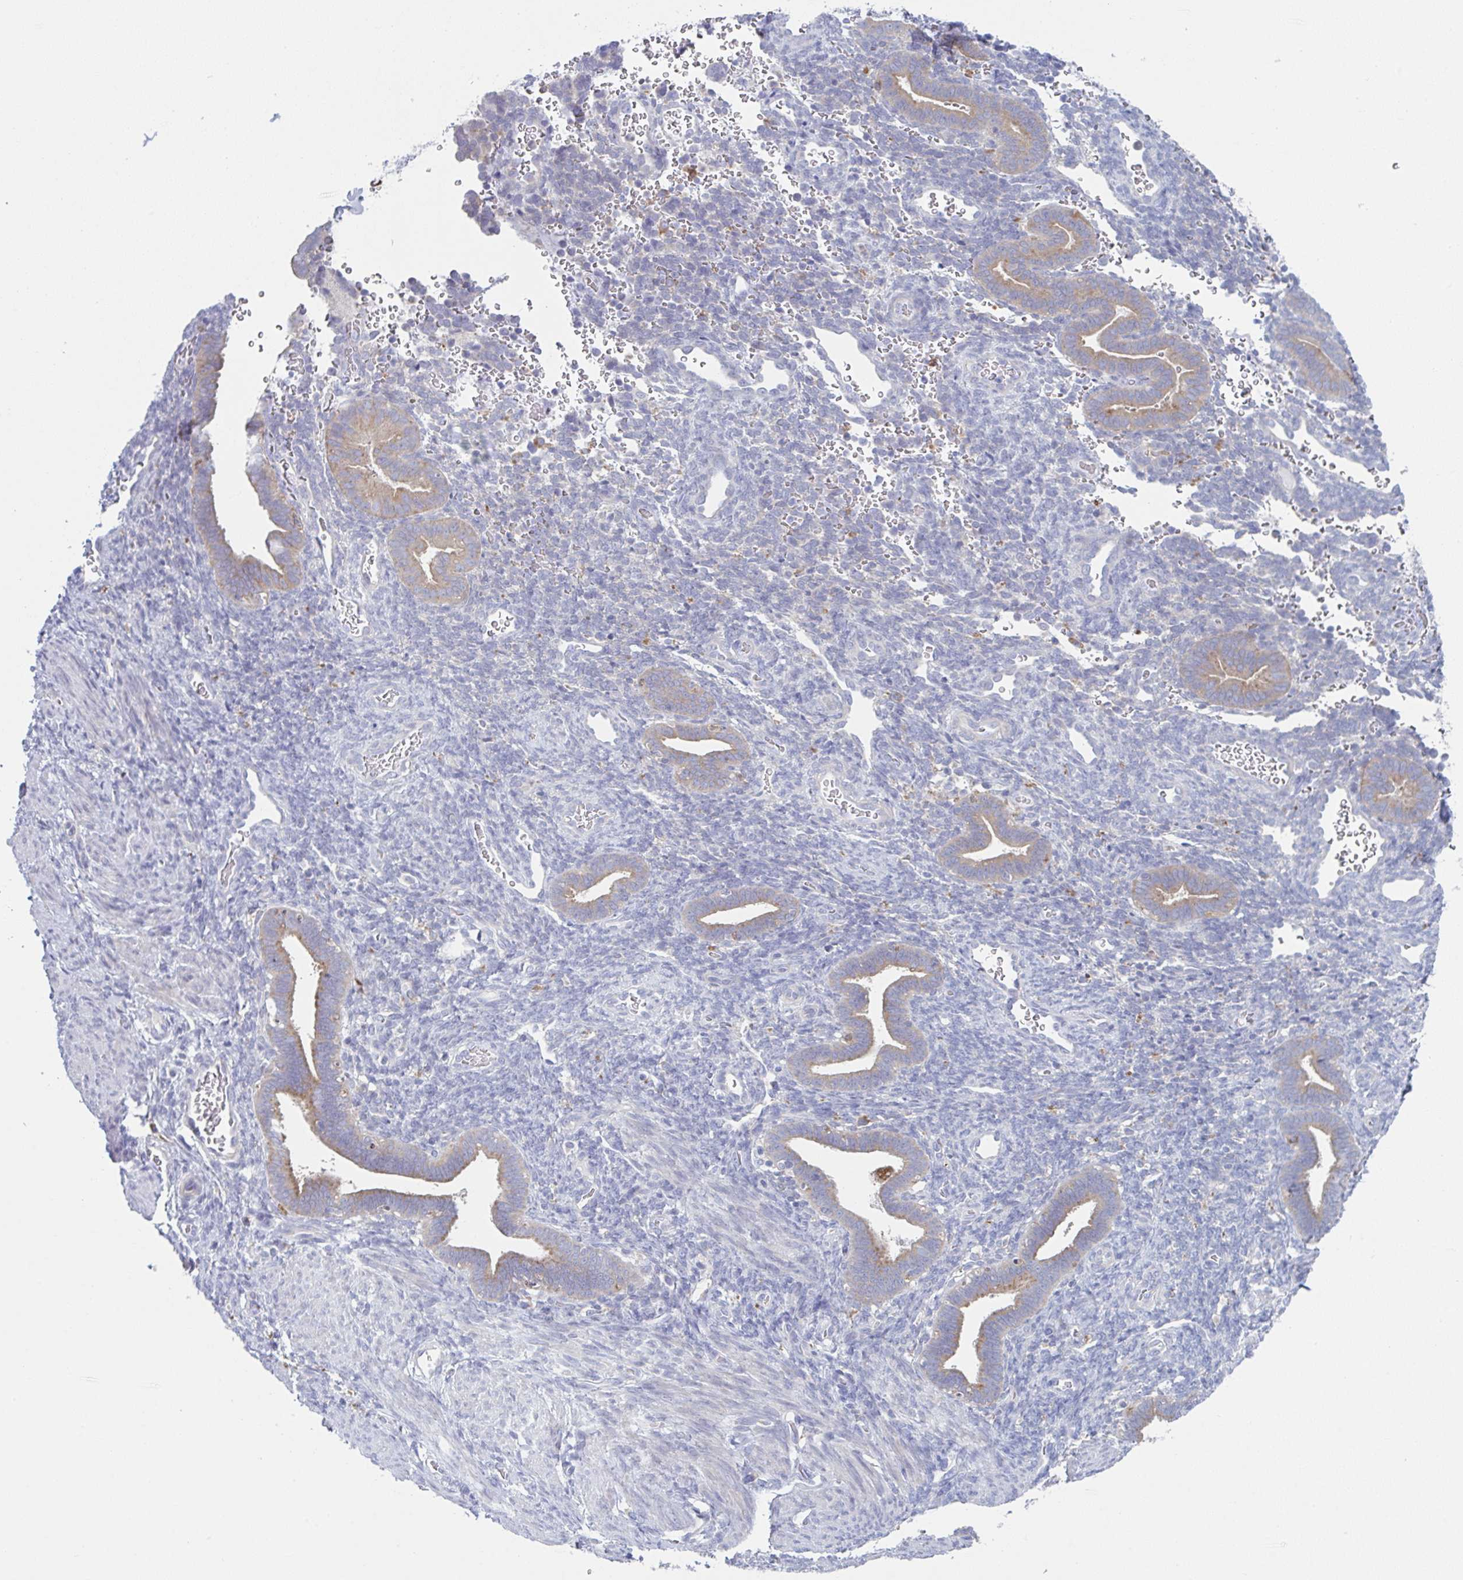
{"staining": {"intensity": "negative", "quantity": "none", "location": "none"}, "tissue": "endometrium", "cell_type": "Cells in endometrial stroma", "image_type": "normal", "snomed": [{"axis": "morphology", "description": "Normal tissue, NOS"}, {"axis": "topography", "description": "Endometrium"}], "caption": "Immunohistochemistry (IHC) micrograph of unremarkable endometrium stained for a protein (brown), which demonstrates no expression in cells in endometrial stroma.", "gene": "NIPSNAP1", "patient": {"sex": "female", "age": 34}}